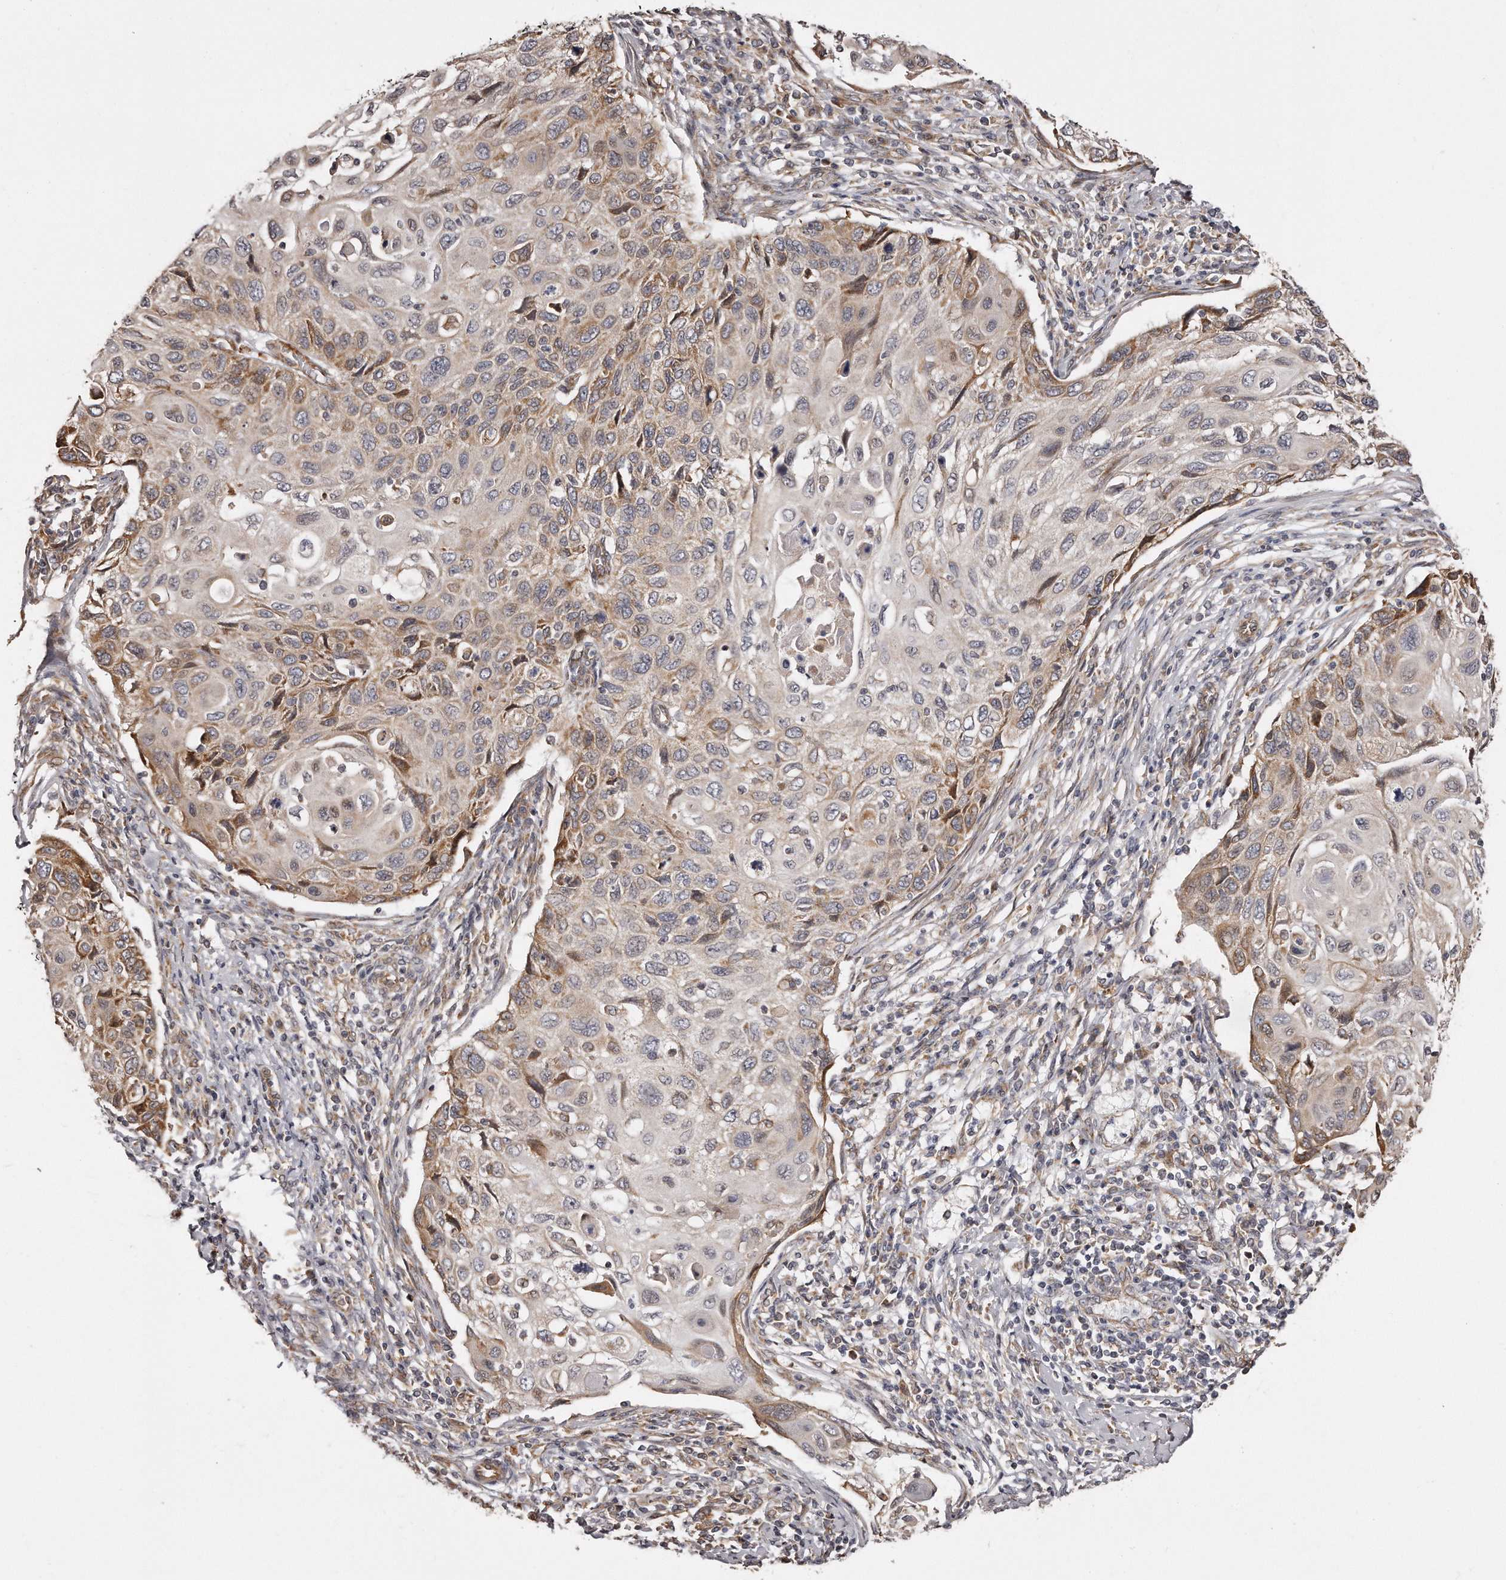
{"staining": {"intensity": "moderate", "quantity": "25%-75%", "location": "cytoplasmic/membranous"}, "tissue": "cervical cancer", "cell_type": "Tumor cells", "image_type": "cancer", "snomed": [{"axis": "morphology", "description": "Squamous cell carcinoma, NOS"}, {"axis": "topography", "description": "Cervix"}], "caption": "Protein expression analysis of human cervical squamous cell carcinoma reveals moderate cytoplasmic/membranous positivity in approximately 25%-75% of tumor cells.", "gene": "TRAPPC14", "patient": {"sex": "female", "age": 70}}